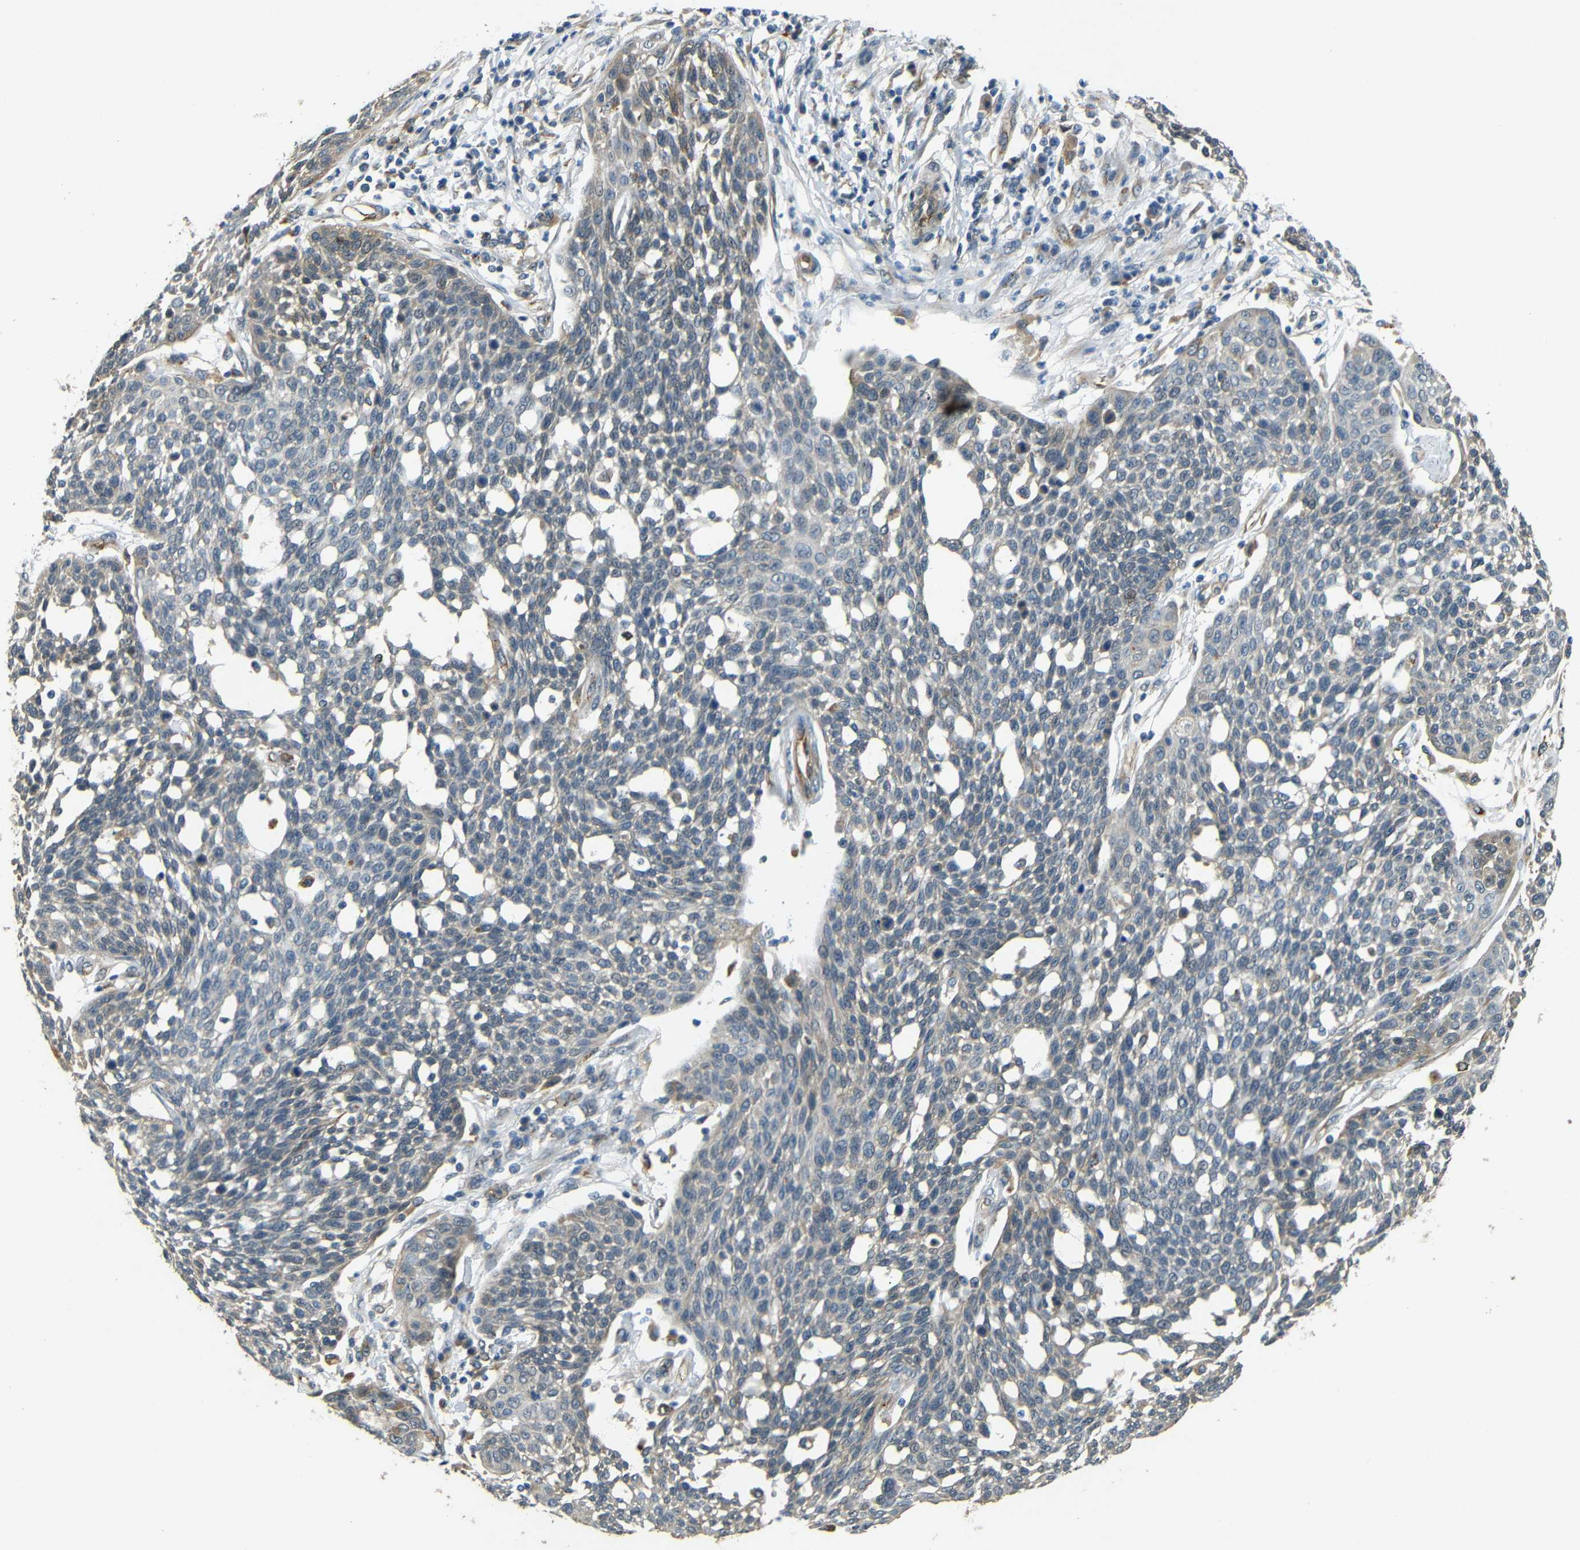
{"staining": {"intensity": "weak", "quantity": "<25%", "location": "cytoplasmic/membranous"}, "tissue": "cervical cancer", "cell_type": "Tumor cells", "image_type": "cancer", "snomed": [{"axis": "morphology", "description": "Squamous cell carcinoma, NOS"}, {"axis": "topography", "description": "Cervix"}], "caption": "This is an immunohistochemistry (IHC) histopathology image of human cervical squamous cell carcinoma. There is no staining in tumor cells.", "gene": "ATP7A", "patient": {"sex": "female", "age": 34}}